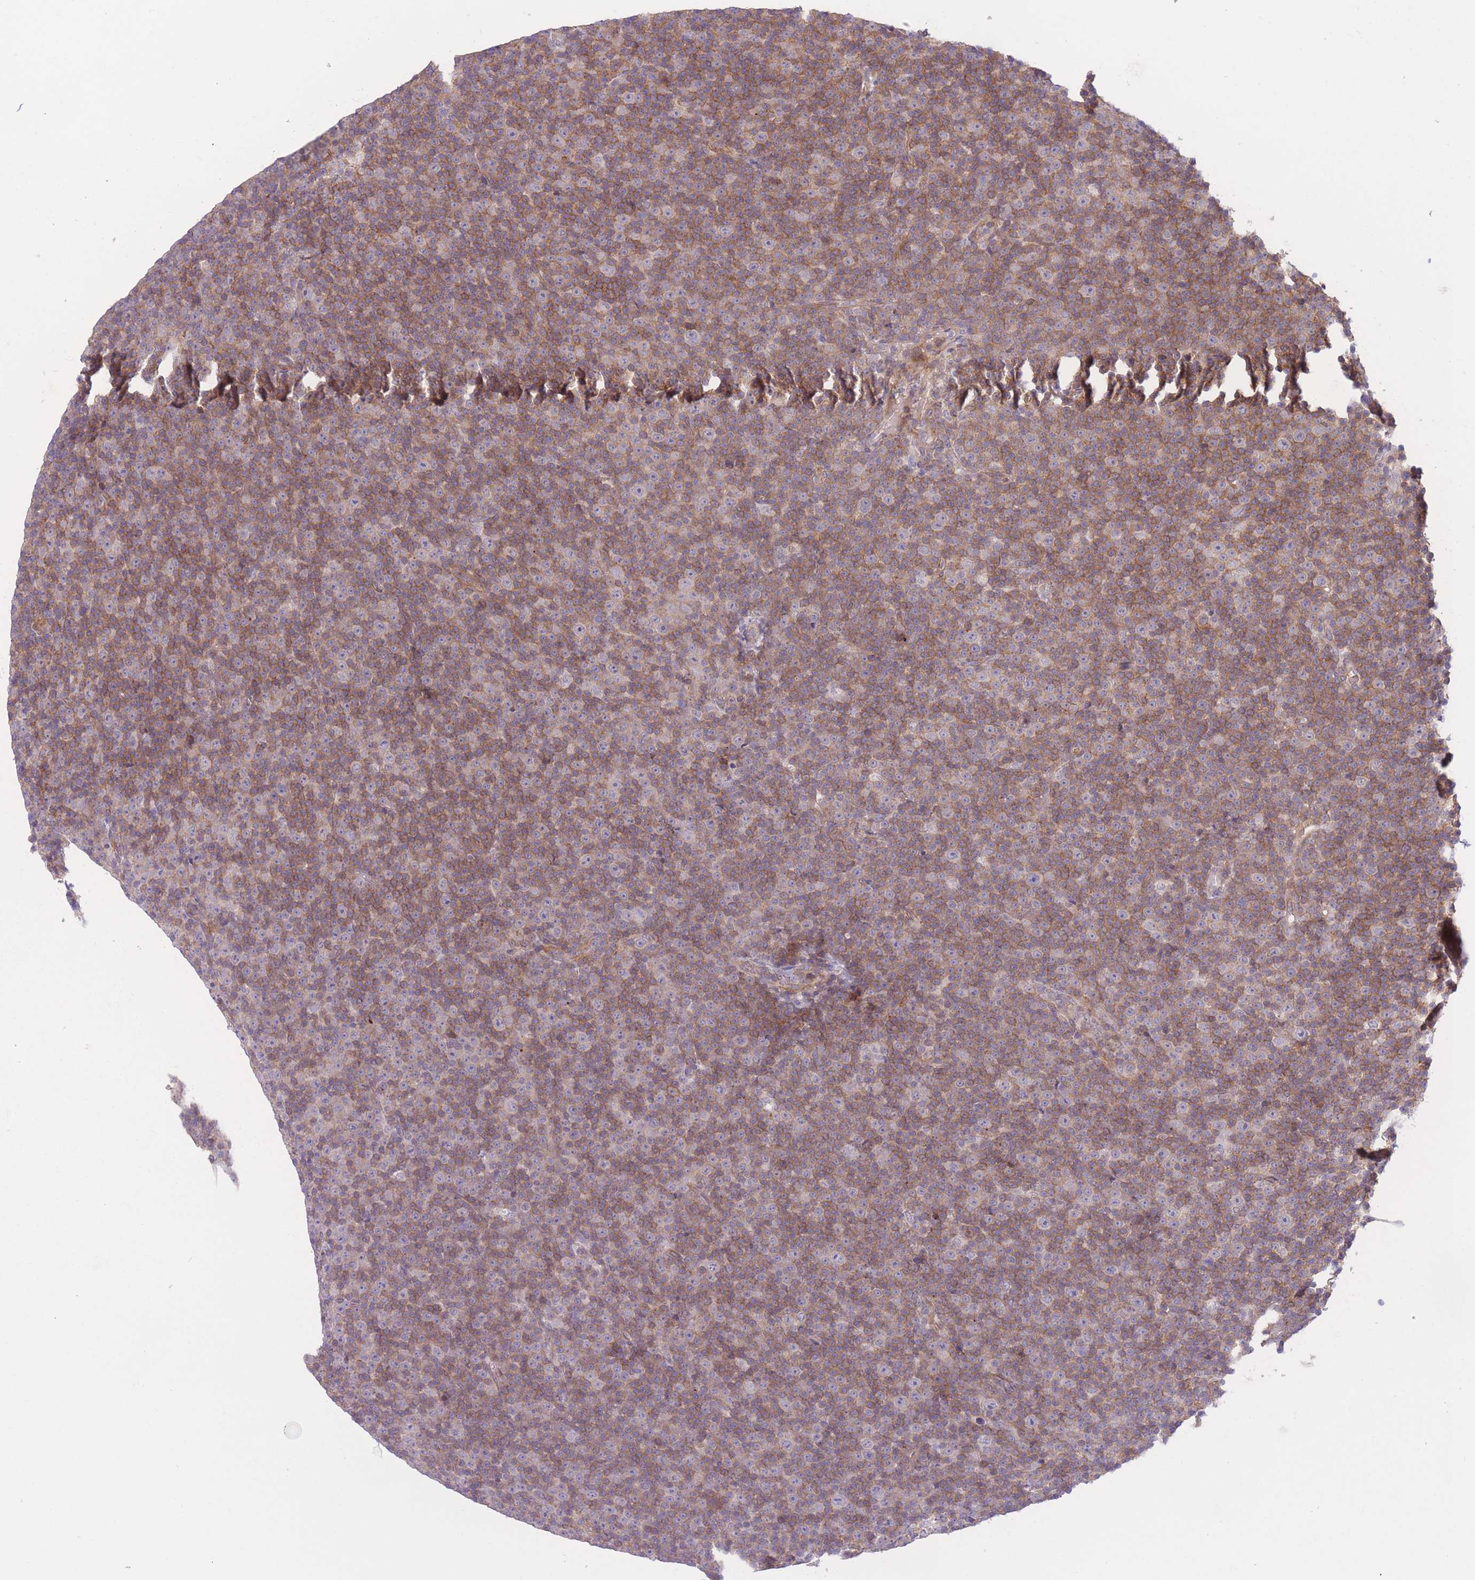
{"staining": {"intensity": "moderate", "quantity": ">75%", "location": "cytoplasmic/membranous"}, "tissue": "lymphoma", "cell_type": "Tumor cells", "image_type": "cancer", "snomed": [{"axis": "morphology", "description": "Malignant lymphoma, non-Hodgkin's type, Low grade"}, {"axis": "topography", "description": "Lymph node"}], "caption": "Lymphoma stained with DAB (3,3'-diaminobenzidine) IHC demonstrates medium levels of moderate cytoplasmic/membranous positivity in about >75% of tumor cells. The staining was performed using DAB (3,3'-diaminobenzidine), with brown indicating positive protein expression. Nuclei are stained blue with hematoxylin.", "gene": "FUT5", "patient": {"sex": "female", "age": 67}}